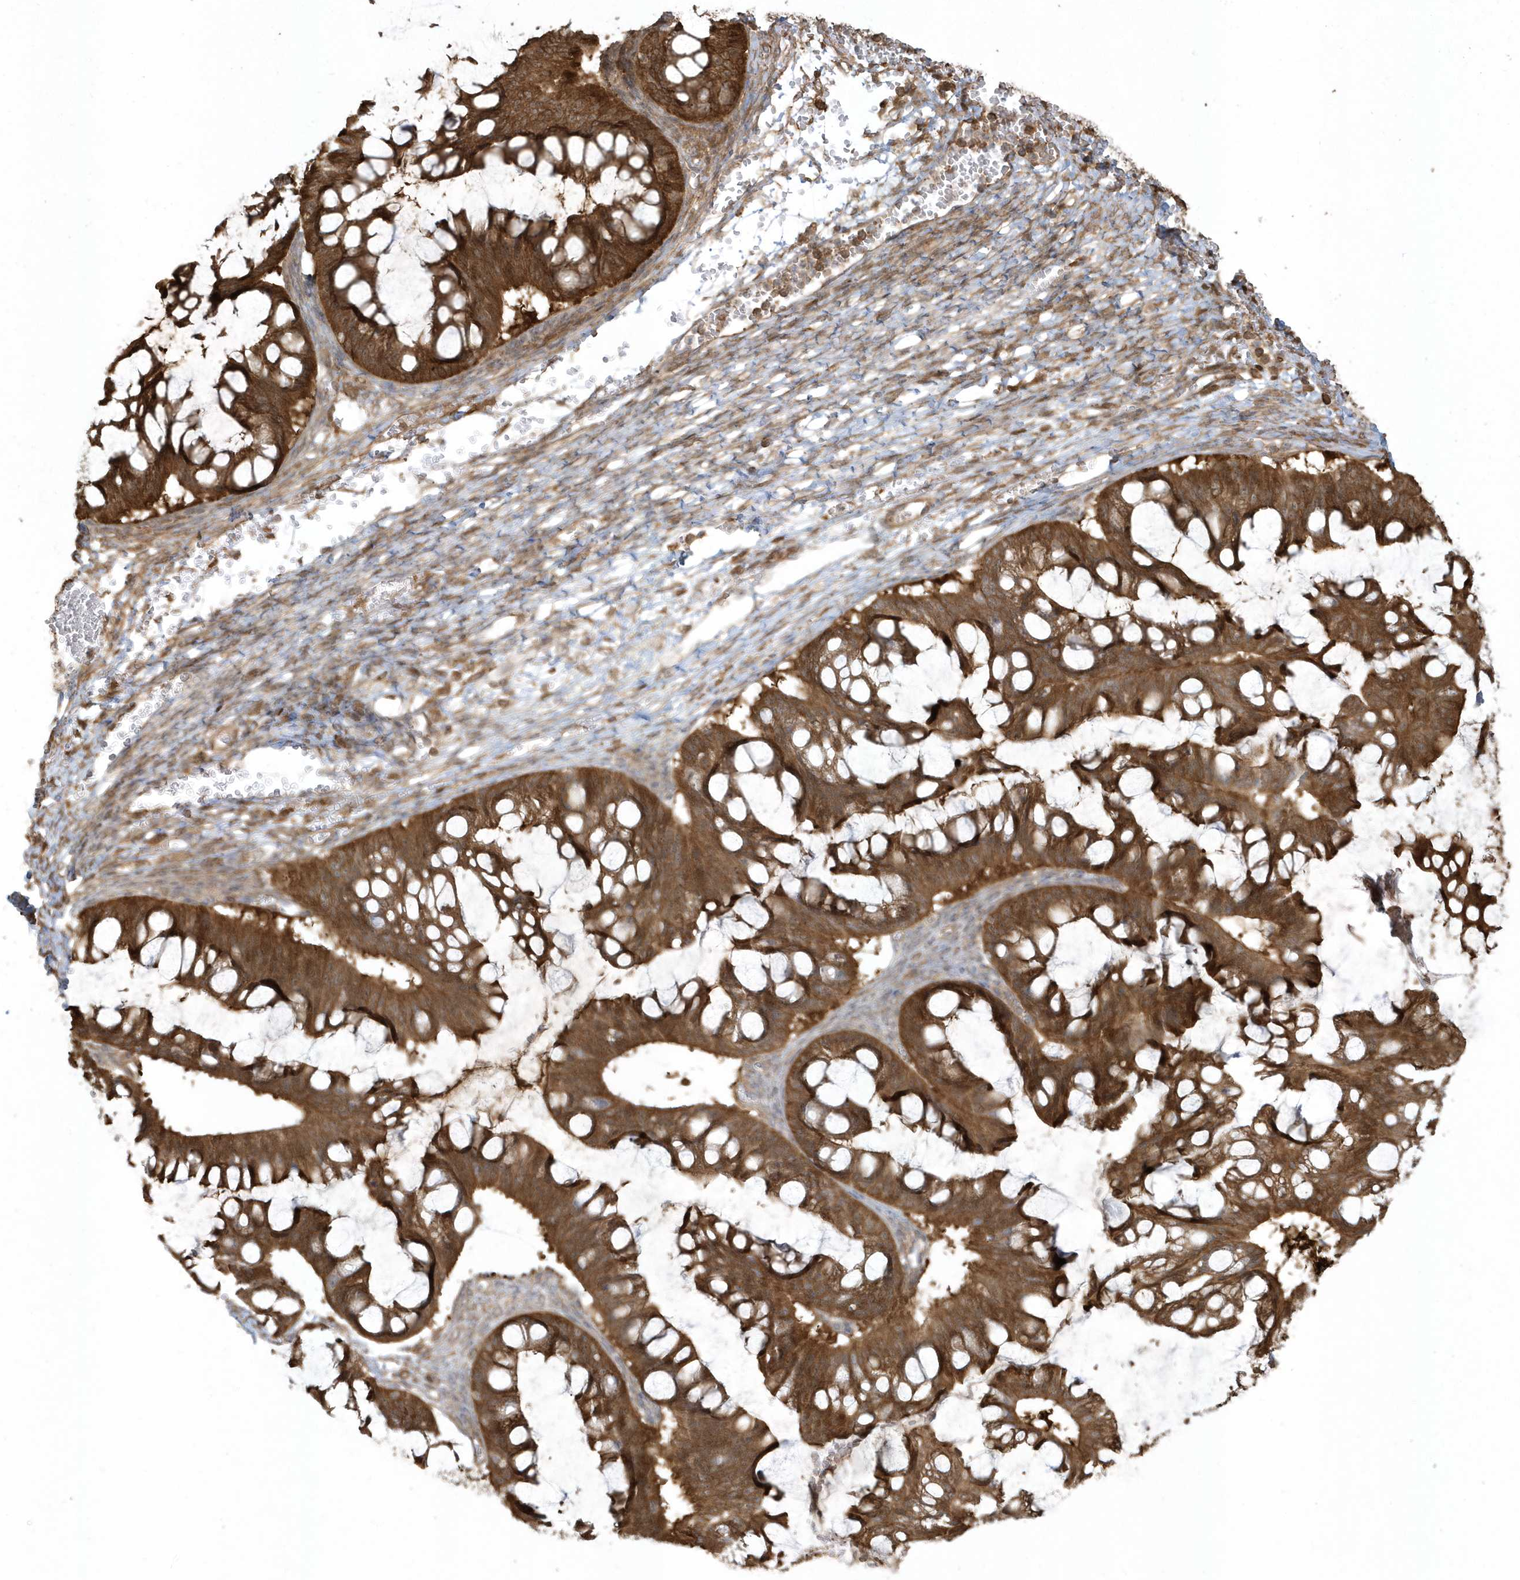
{"staining": {"intensity": "strong", "quantity": ">75%", "location": "cytoplasmic/membranous"}, "tissue": "ovarian cancer", "cell_type": "Tumor cells", "image_type": "cancer", "snomed": [{"axis": "morphology", "description": "Cystadenocarcinoma, mucinous, NOS"}, {"axis": "topography", "description": "Ovary"}], "caption": "There is high levels of strong cytoplasmic/membranous staining in tumor cells of ovarian cancer, as demonstrated by immunohistochemical staining (brown color).", "gene": "HNMT", "patient": {"sex": "female", "age": 73}}